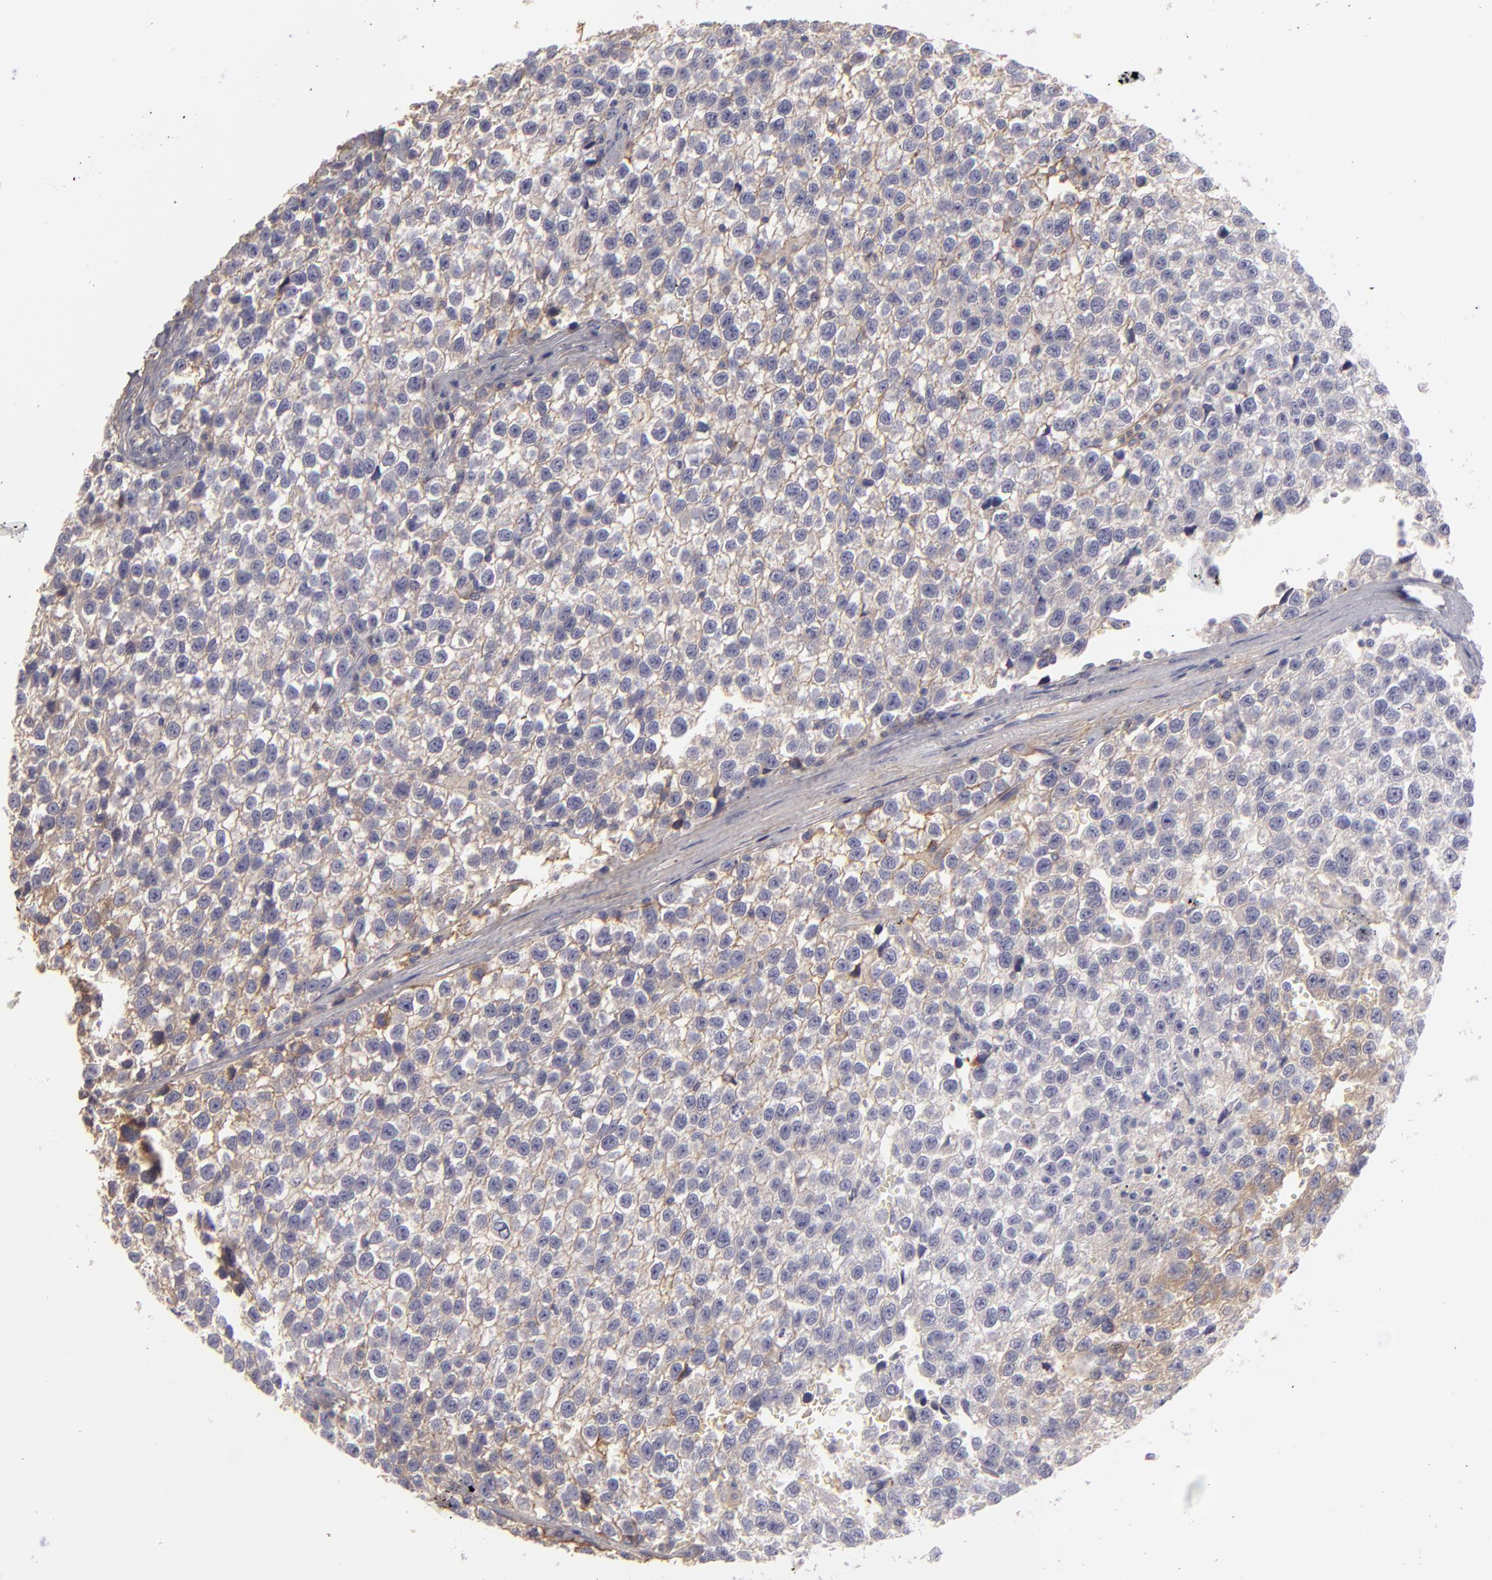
{"staining": {"intensity": "negative", "quantity": "none", "location": "none"}, "tissue": "testis cancer", "cell_type": "Tumor cells", "image_type": "cancer", "snomed": [{"axis": "morphology", "description": "Seminoma, NOS"}, {"axis": "topography", "description": "Testis"}], "caption": "The histopathology image reveals no significant expression in tumor cells of testis cancer (seminoma).", "gene": "ABCC4", "patient": {"sex": "male", "age": 35}}